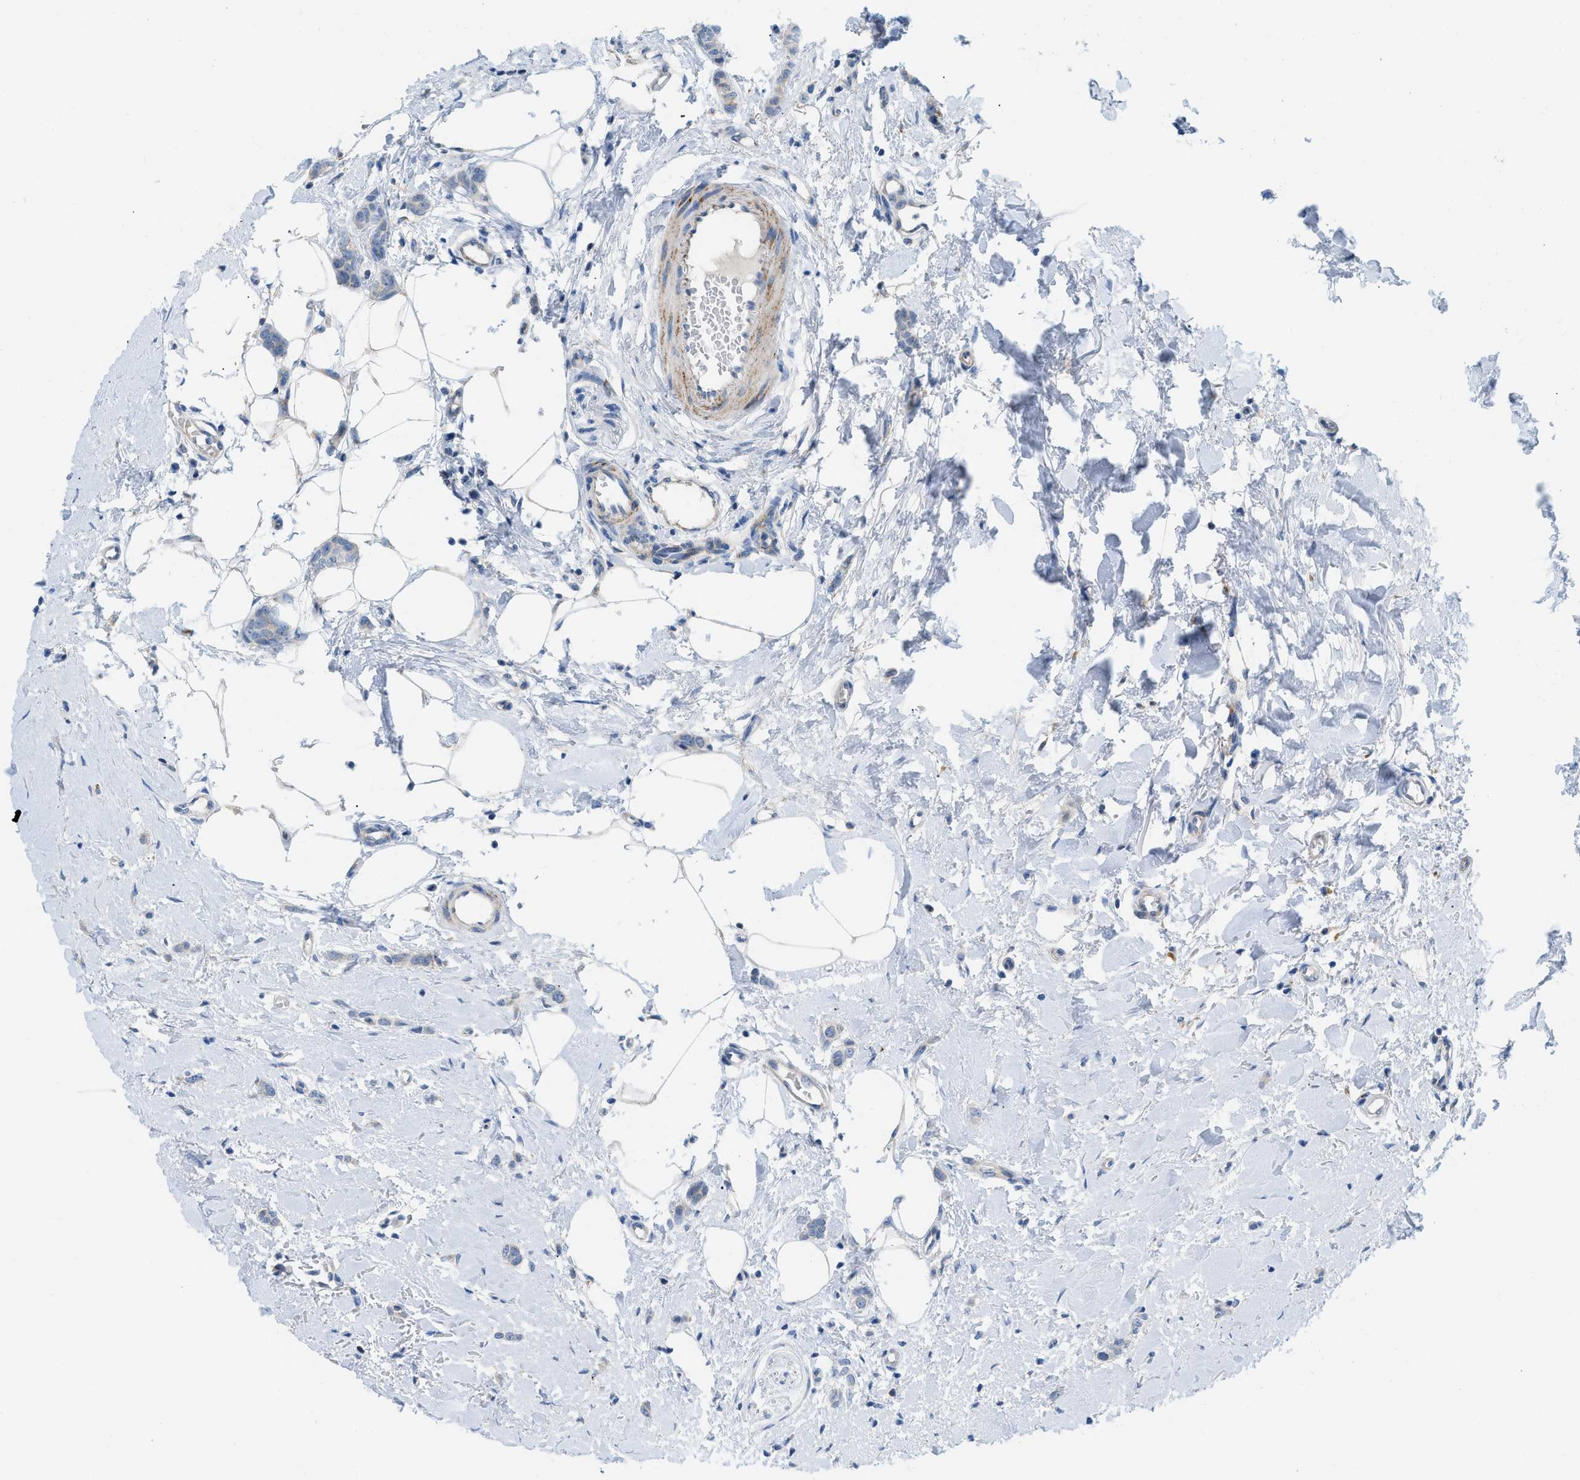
{"staining": {"intensity": "negative", "quantity": "none", "location": "none"}, "tissue": "breast cancer", "cell_type": "Tumor cells", "image_type": "cancer", "snomed": [{"axis": "morphology", "description": "Lobular carcinoma"}, {"axis": "topography", "description": "Skin"}, {"axis": "topography", "description": "Breast"}], "caption": "Immunohistochemistry (IHC) histopathology image of human breast cancer stained for a protein (brown), which exhibits no positivity in tumor cells.", "gene": "RBBP9", "patient": {"sex": "female", "age": 46}}